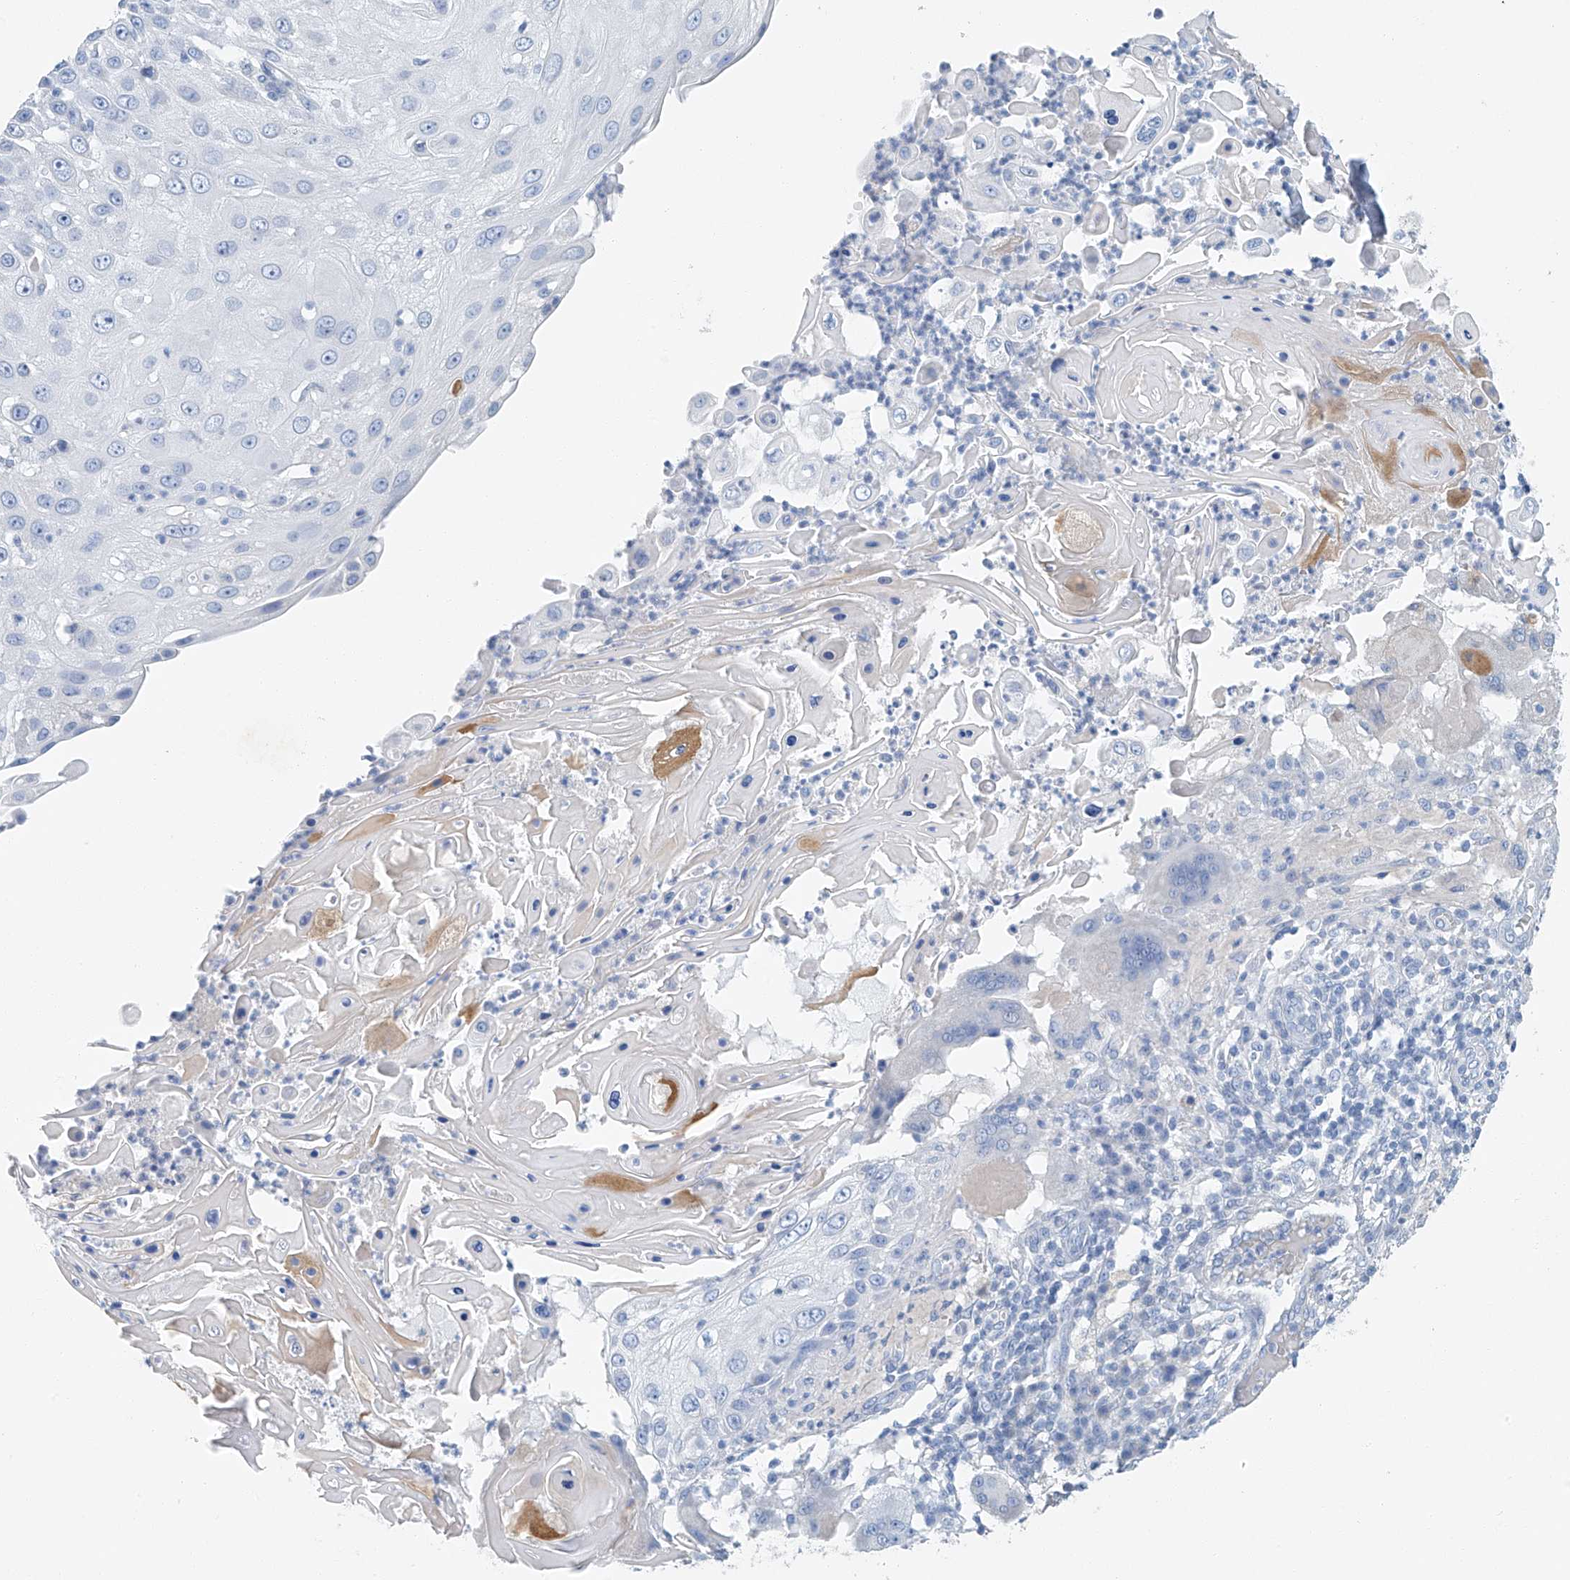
{"staining": {"intensity": "negative", "quantity": "none", "location": "none"}, "tissue": "skin cancer", "cell_type": "Tumor cells", "image_type": "cancer", "snomed": [{"axis": "morphology", "description": "Squamous cell carcinoma, NOS"}, {"axis": "topography", "description": "Skin"}], "caption": "Immunohistochemistry (IHC) of skin cancer (squamous cell carcinoma) exhibits no staining in tumor cells. (DAB IHC, high magnification).", "gene": "C1orf87", "patient": {"sex": "female", "age": 44}}